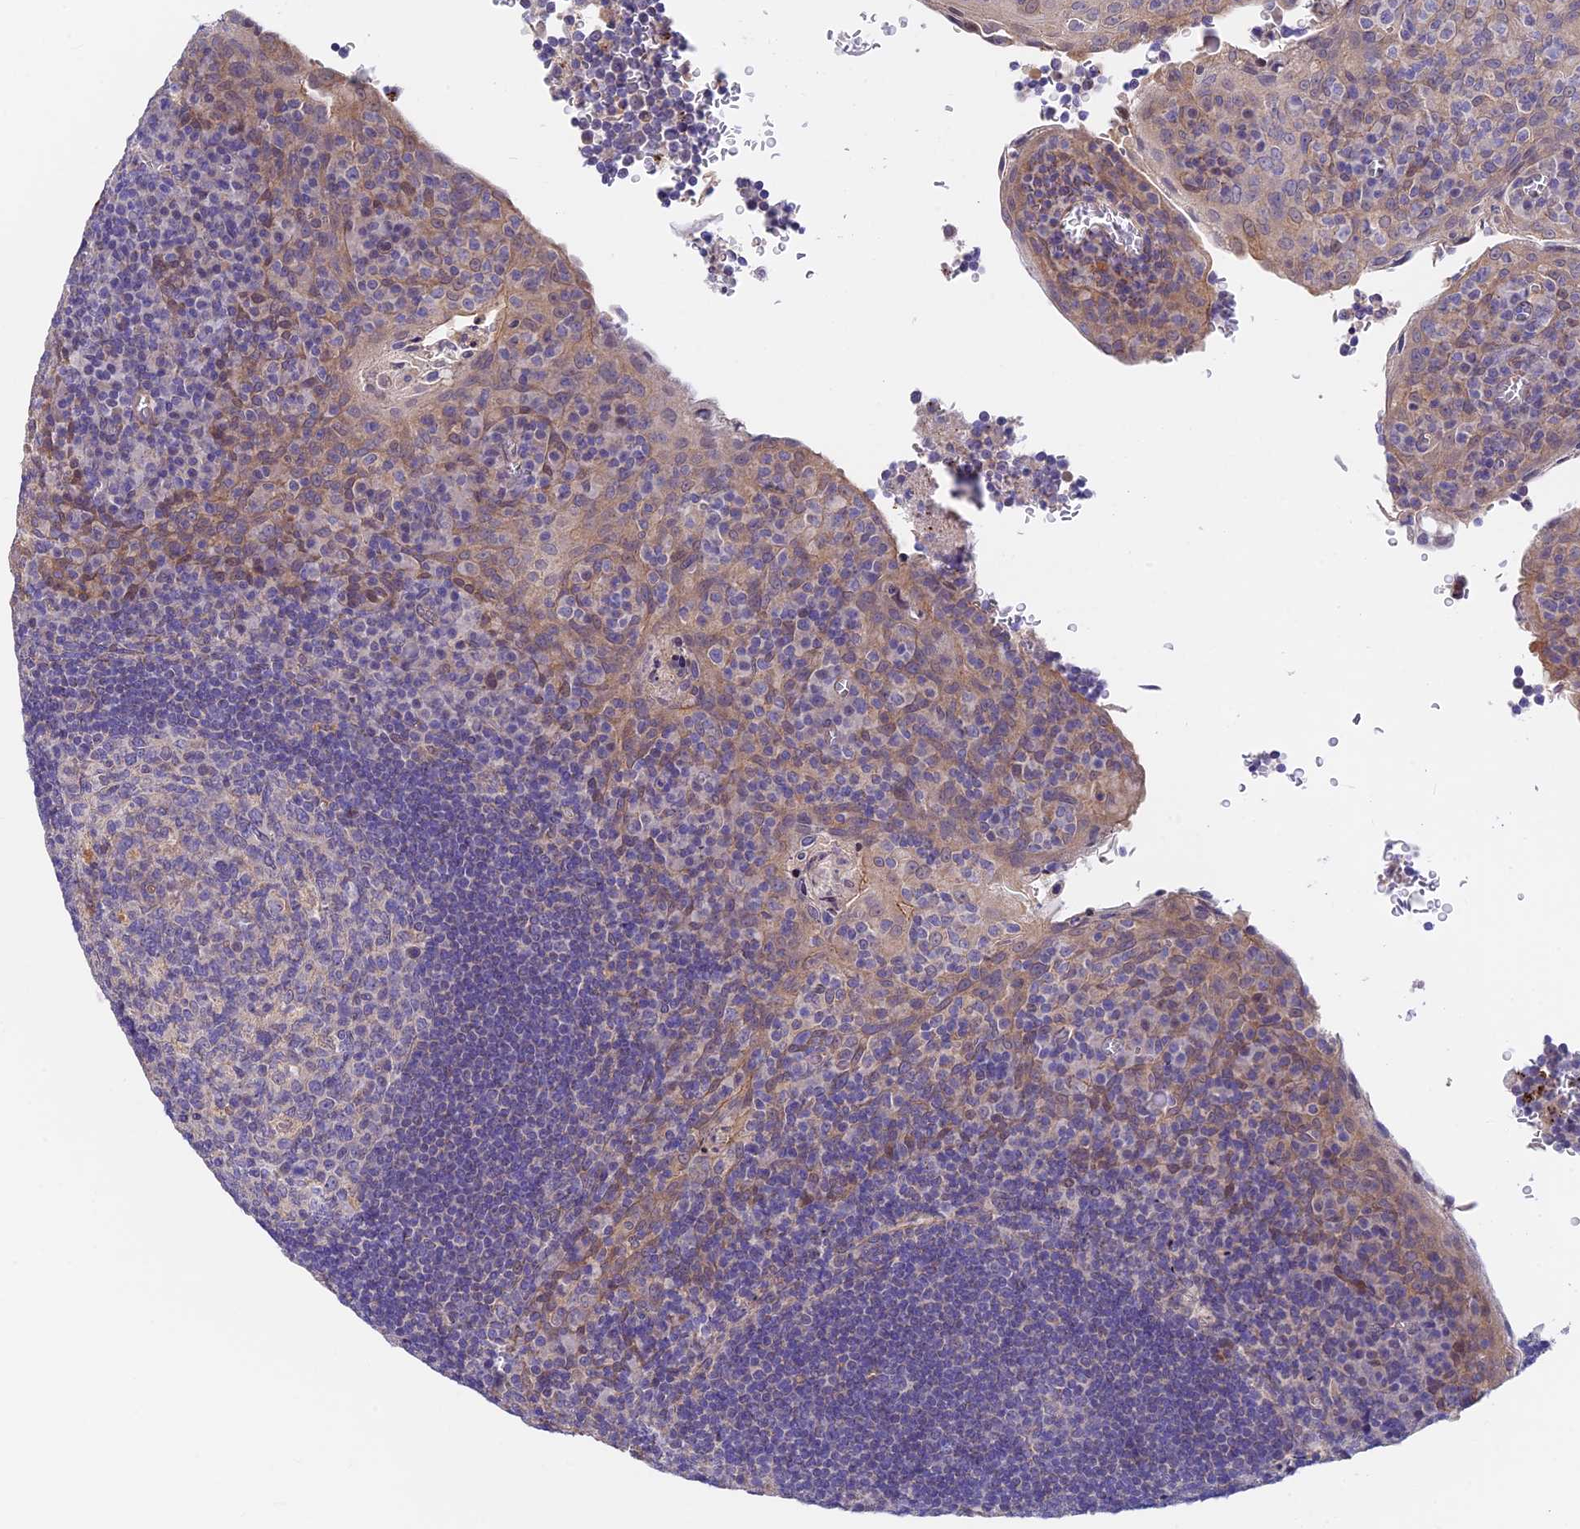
{"staining": {"intensity": "weak", "quantity": "<25%", "location": "cytoplasmic/membranous"}, "tissue": "tonsil", "cell_type": "Germinal center cells", "image_type": "normal", "snomed": [{"axis": "morphology", "description": "Normal tissue, NOS"}, {"axis": "topography", "description": "Tonsil"}], "caption": "The IHC histopathology image has no significant positivity in germinal center cells of tonsil. (DAB immunohistochemistry, high magnification).", "gene": "ANKRD50", "patient": {"sex": "male", "age": 17}}